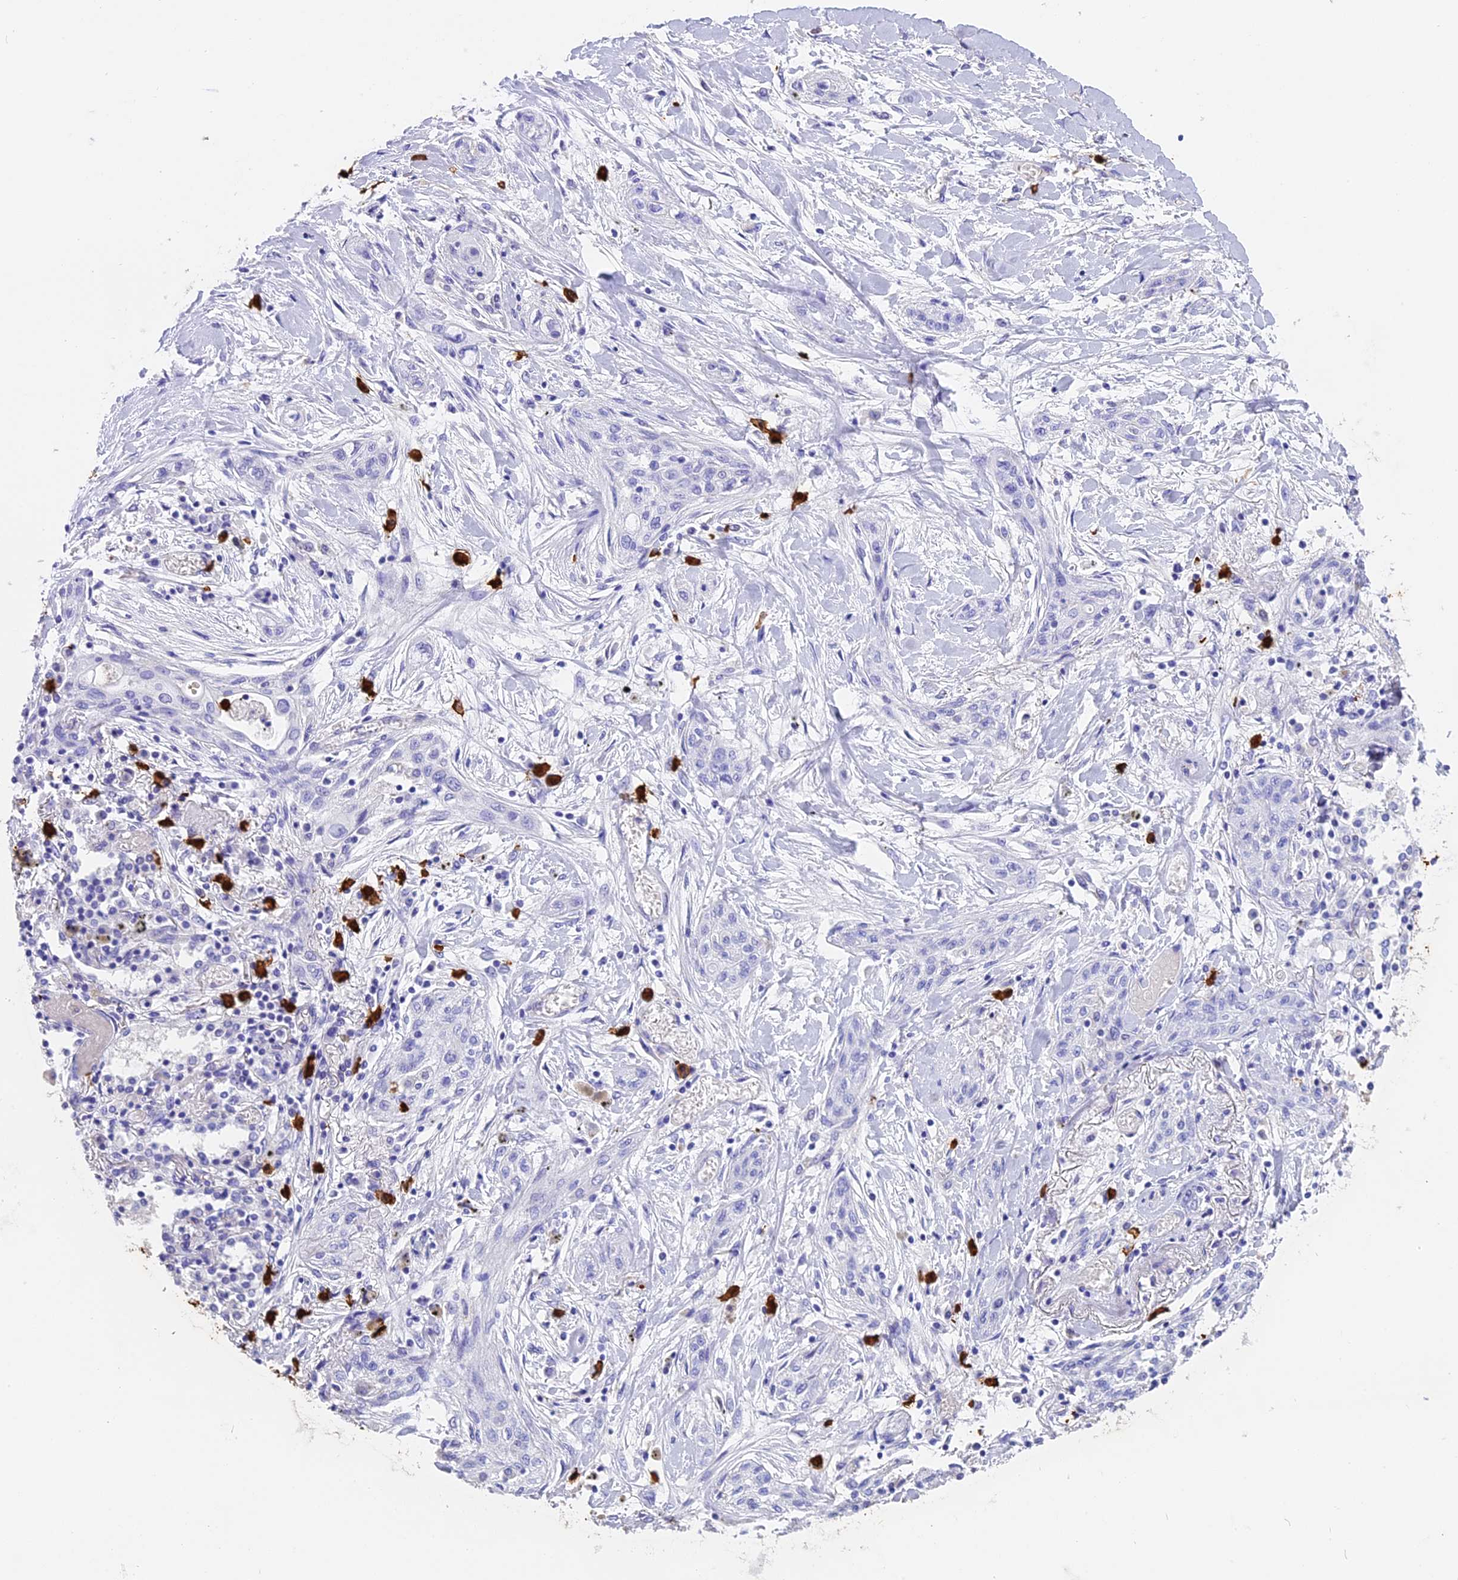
{"staining": {"intensity": "negative", "quantity": "none", "location": "none"}, "tissue": "lung cancer", "cell_type": "Tumor cells", "image_type": "cancer", "snomed": [{"axis": "morphology", "description": "Squamous cell carcinoma, NOS"}, {"axis": "topography", "description": "Lung"}], "caption": "The micrograph exhibits no staining of tumor cells in lung cancer (squamous cell carcinoma).", "gene": "CLC", "patient": {"sex": "female", "age": 47}}